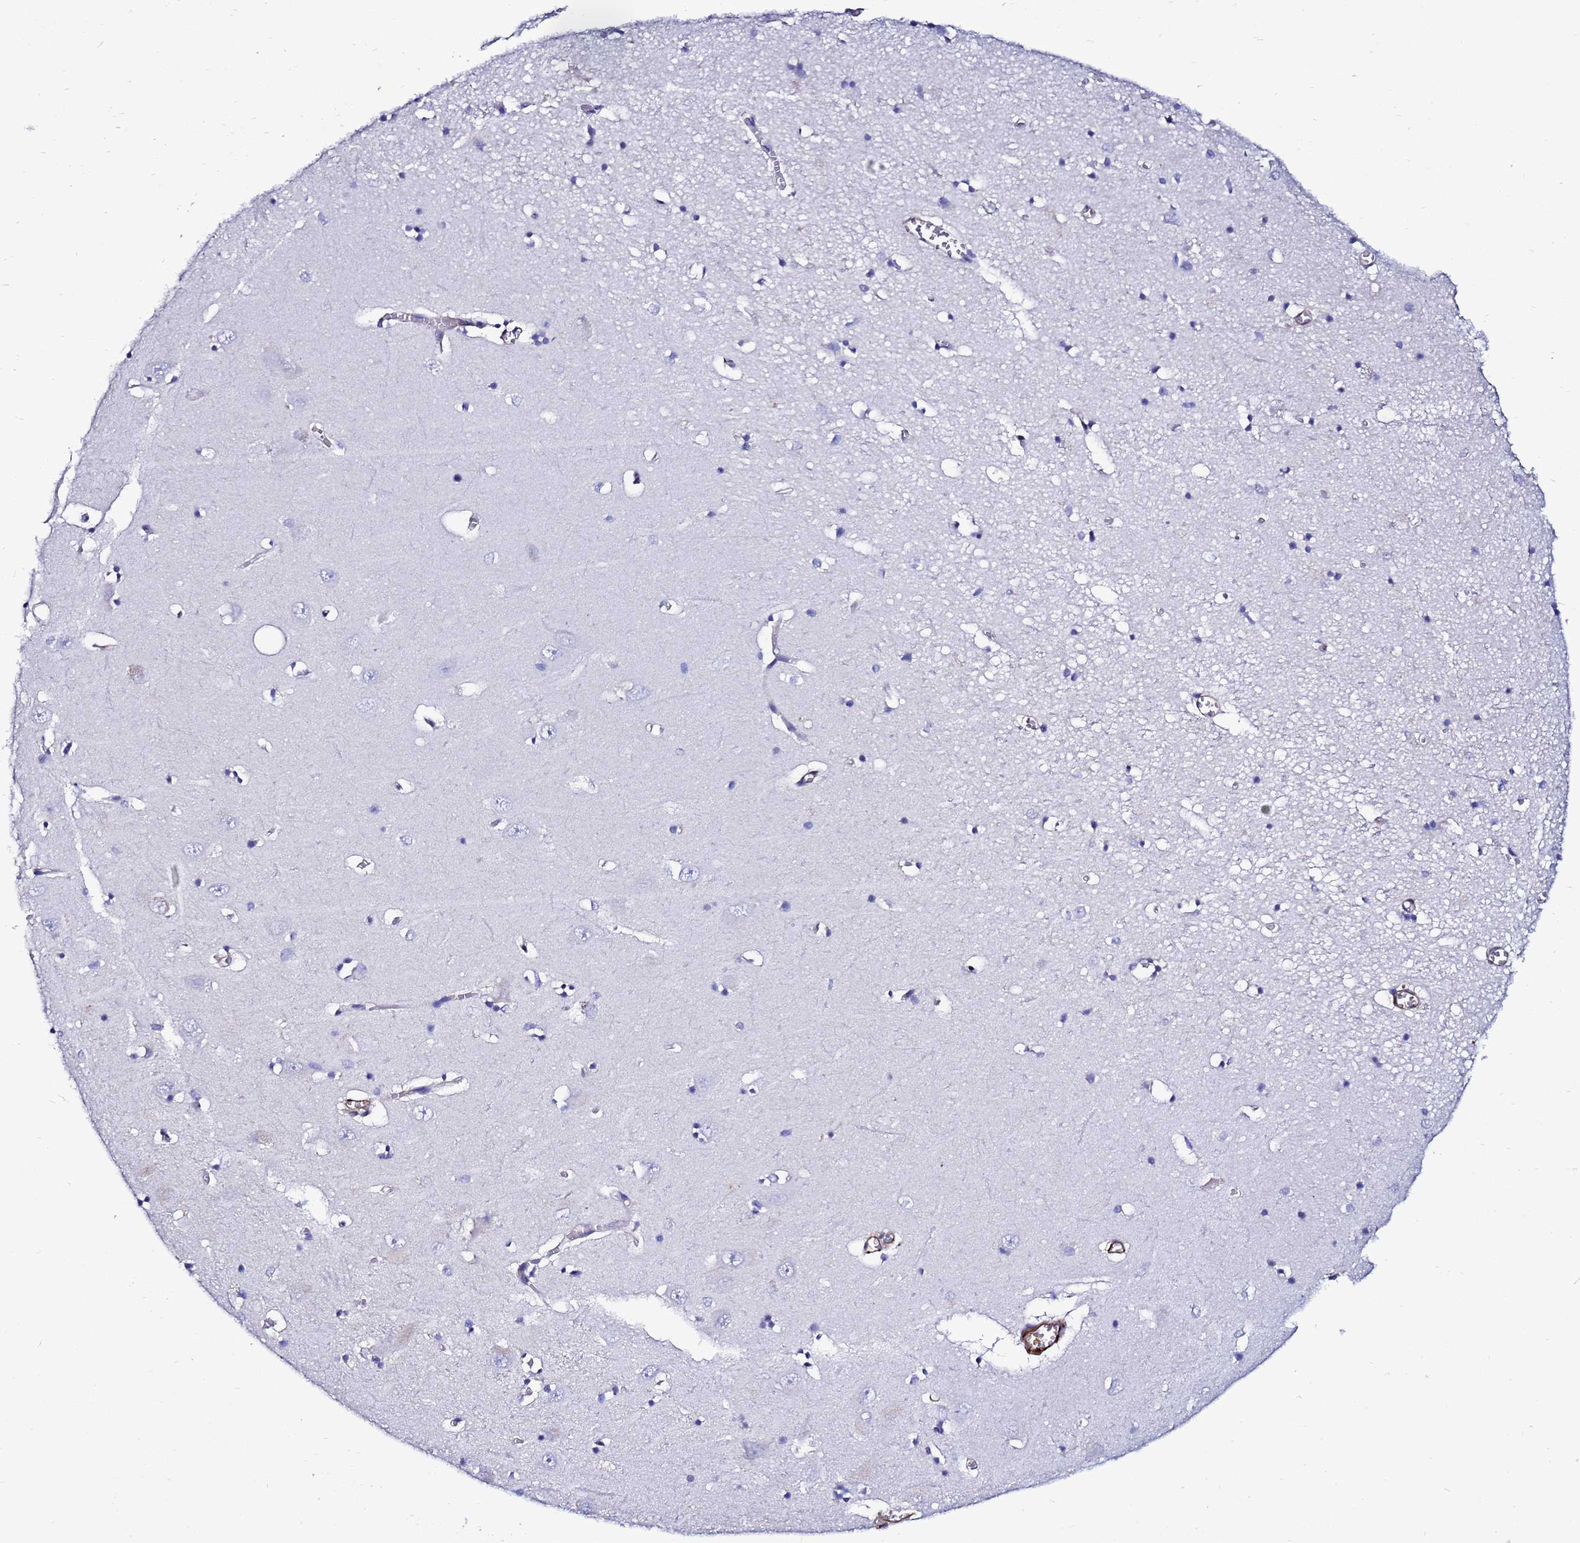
{"staining": {"intensity": "negative", "quantity": "none", "location": "none"}, "tissue": "hippocampus", "cell_type": "Glial cells", "image_type": "normal", "snomed": [{"axis": "morphology", "description": "Normal tissue, NOS"}, {"axis": "topography", "description": "Hippocampus"}], "caption": "This is an immunohistochemistry image of benign hippocampus. There is no expression in glial cells.", "gene": "DEFB104A", "patient": {"sex": "male", "age": 70}}